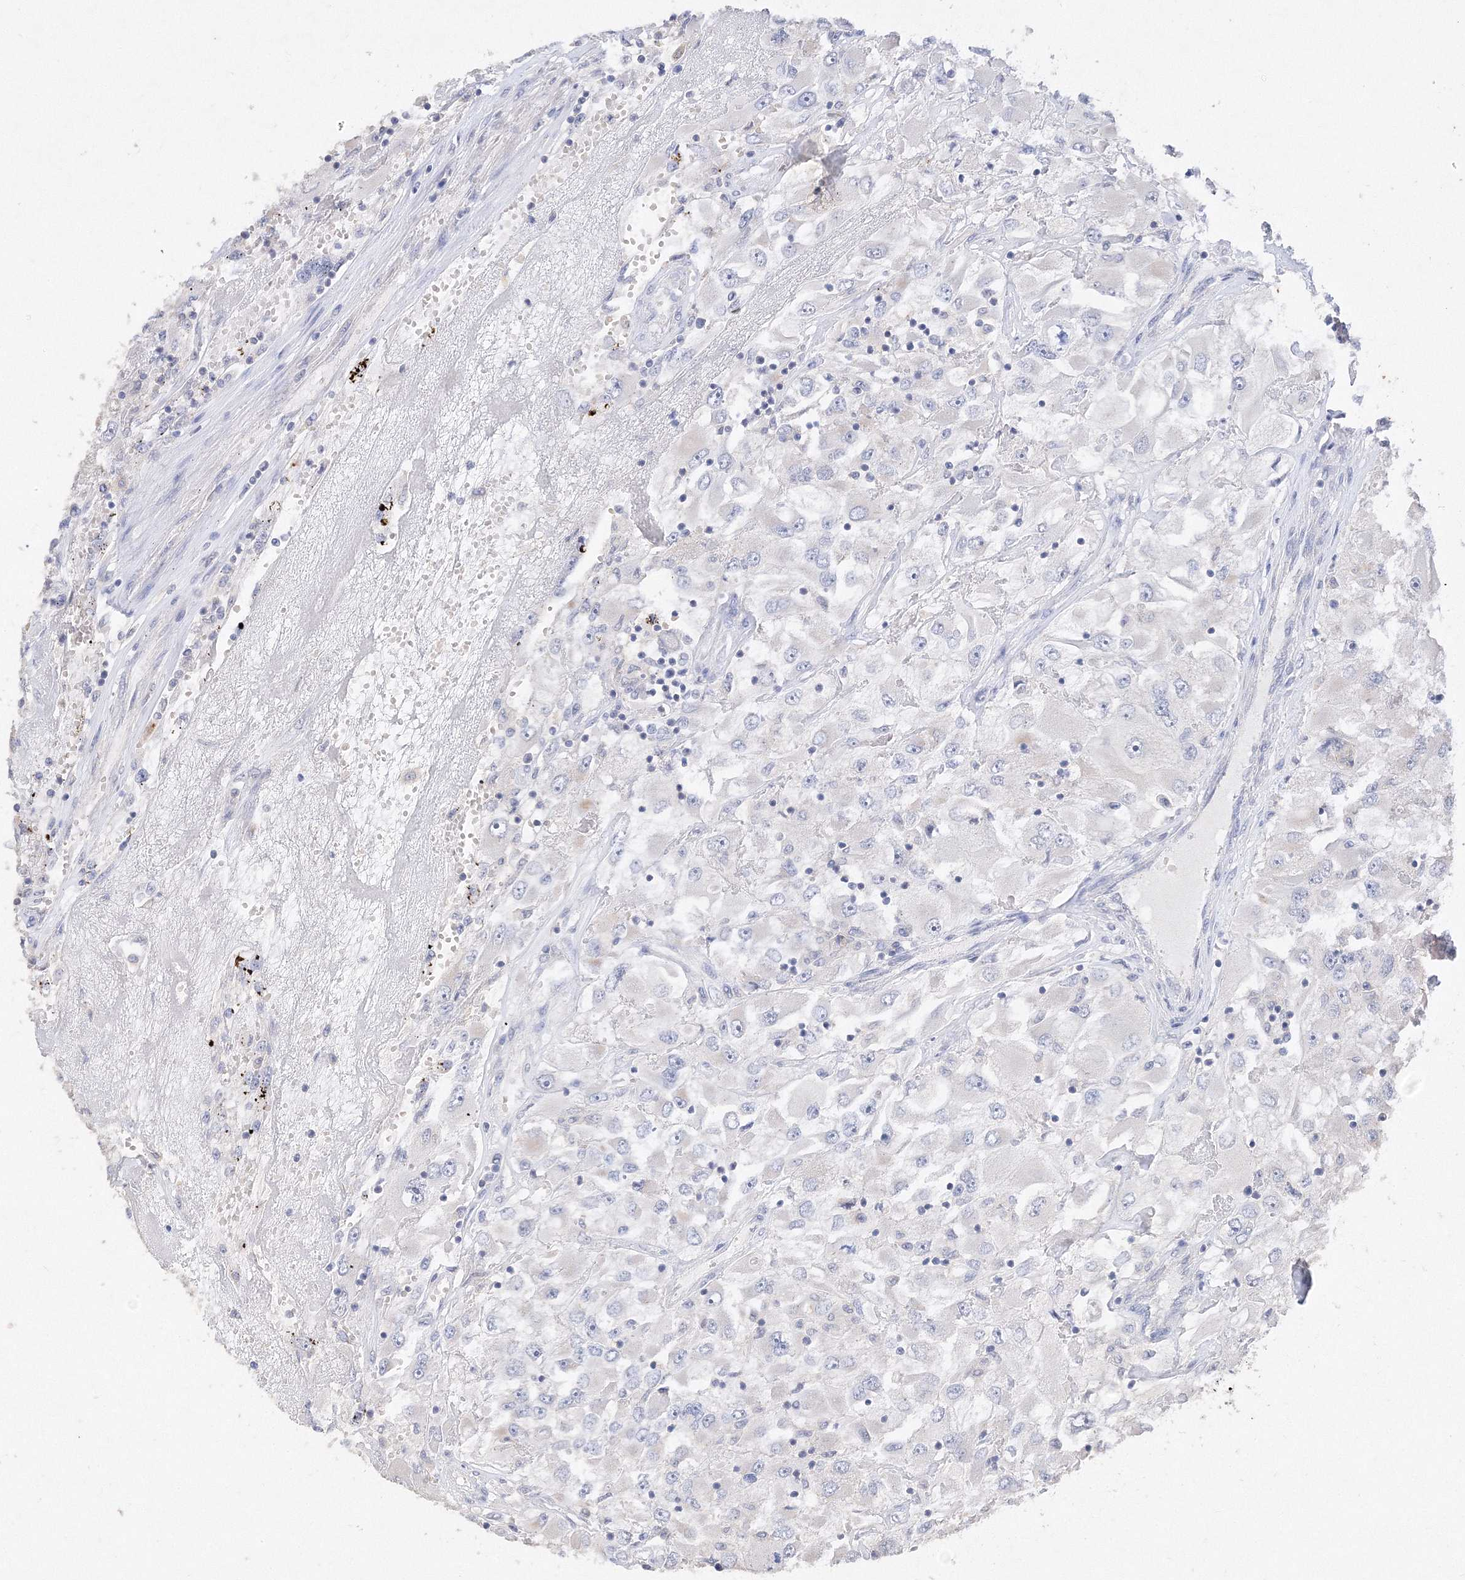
{"staining": {"intensity": "negative", "quantity": "none", "location": "none"}, "tissue": "renal cancer", "cell_type": "Tumor cells", "image_type": "cancer", "snomed": [{"axis": "morphology", "description": "Adenocarcinoma, NOS"}, {"axis": "topography", "description": "Kidney"}], "caption": "High magnification brightfield microscopy of renal cancer stained with DAB (3,3'-diaminobenzidine) (brown) and counterstained with hematoxylin (blue): tumor cells show no significant positivity.", "gene": "GLS", "patient": {"sex": "female", "age": 52}}